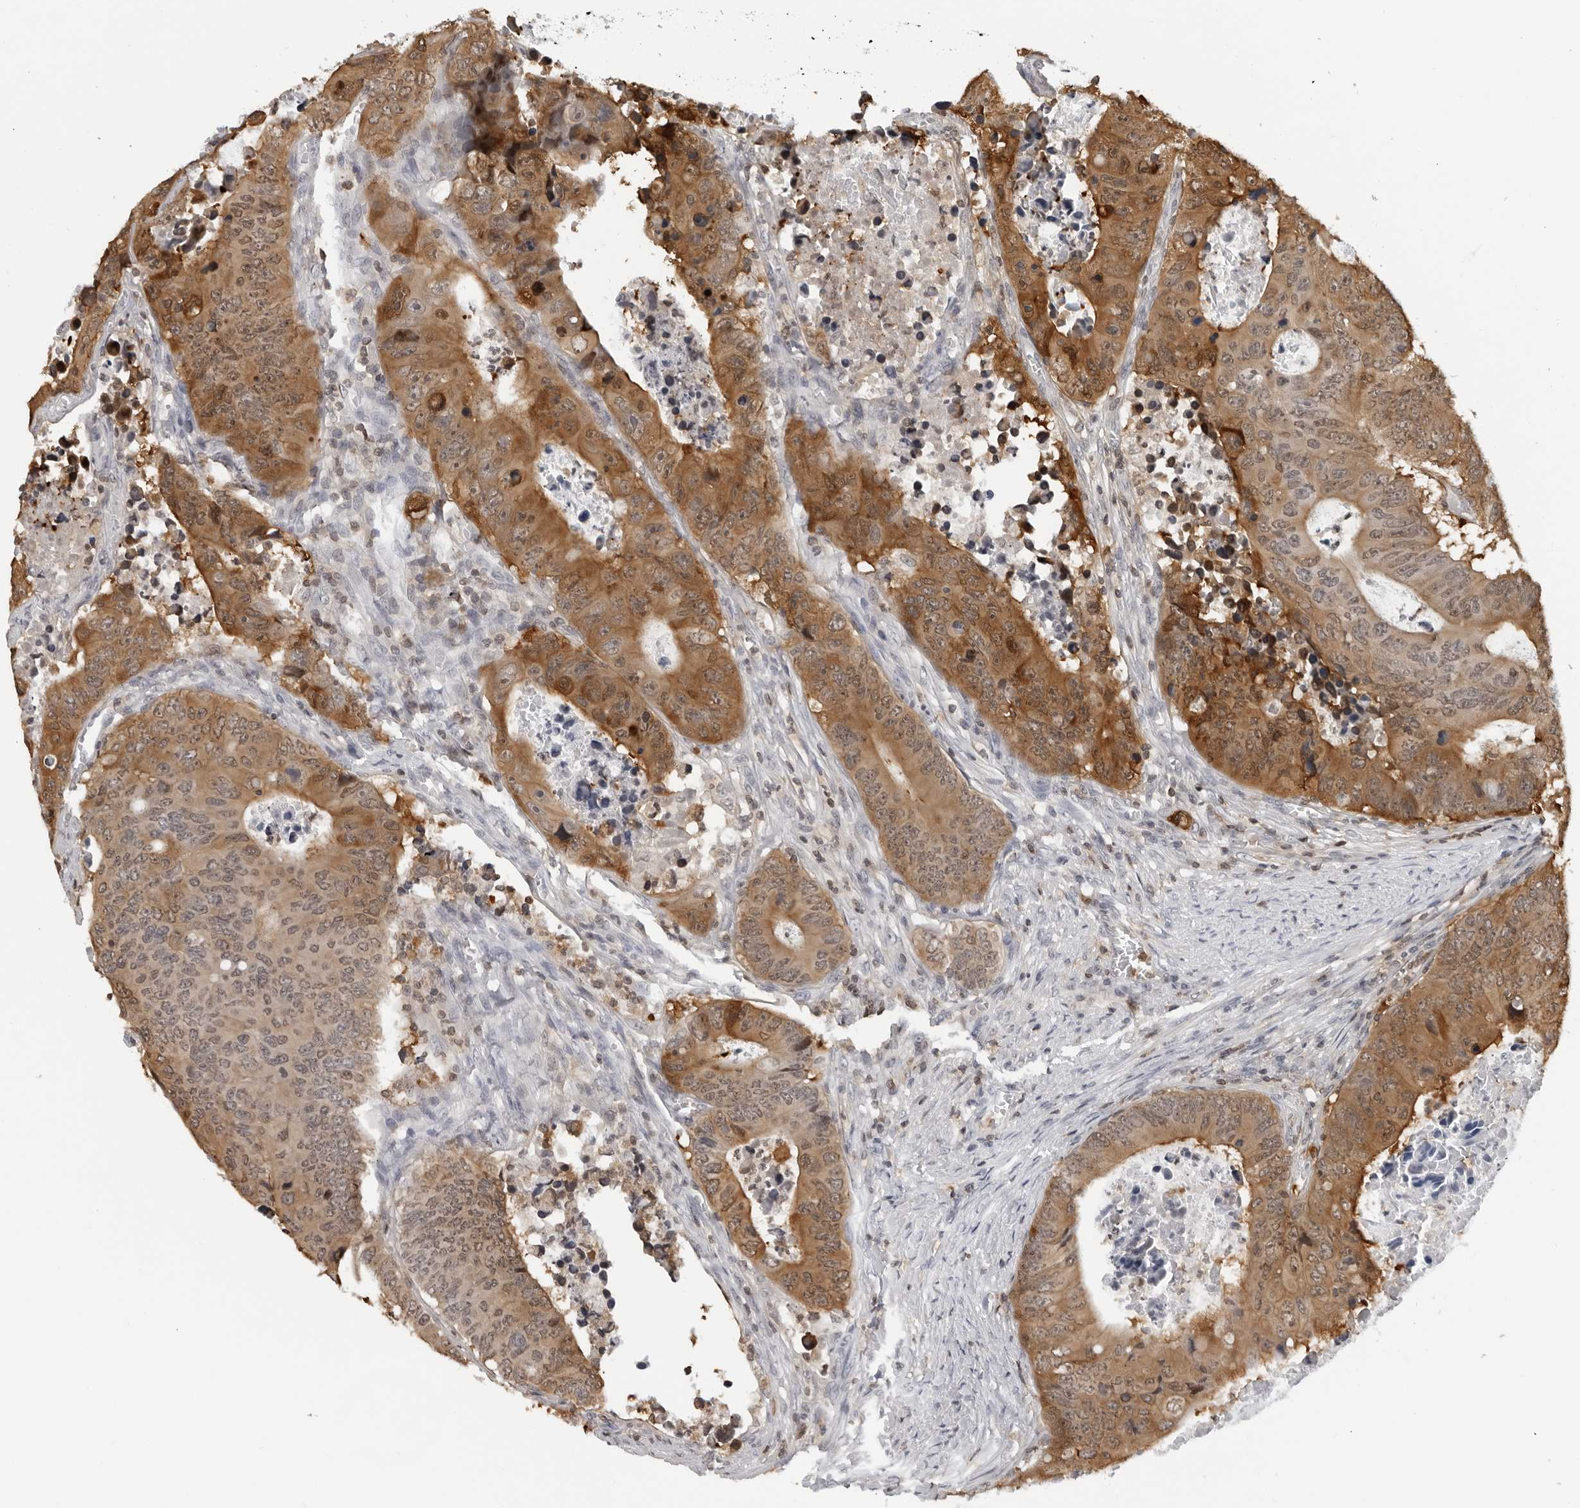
{"staining": {"intensity": "moderate", "quantity": "25%-75%", "location": "cytoplasmic/membranous,nuclear"}, "tissue": "colorectal cancer", "cell_type": "Tumor cells", "image_type": "cancer", "snomed": [{"axis": "morphology", "description": "Adenocarcinoma, NOS"}, {"axis": "topography", "description": "Colon"}], "caption": "A brown stain highlights moderate cytoplasmic/membranous and nuclear expression of a protein in adenocarcinoma (colorectal) tumor cells.", "gene": "HSPH1", "patient": {"sex": "male", "age": 87}}